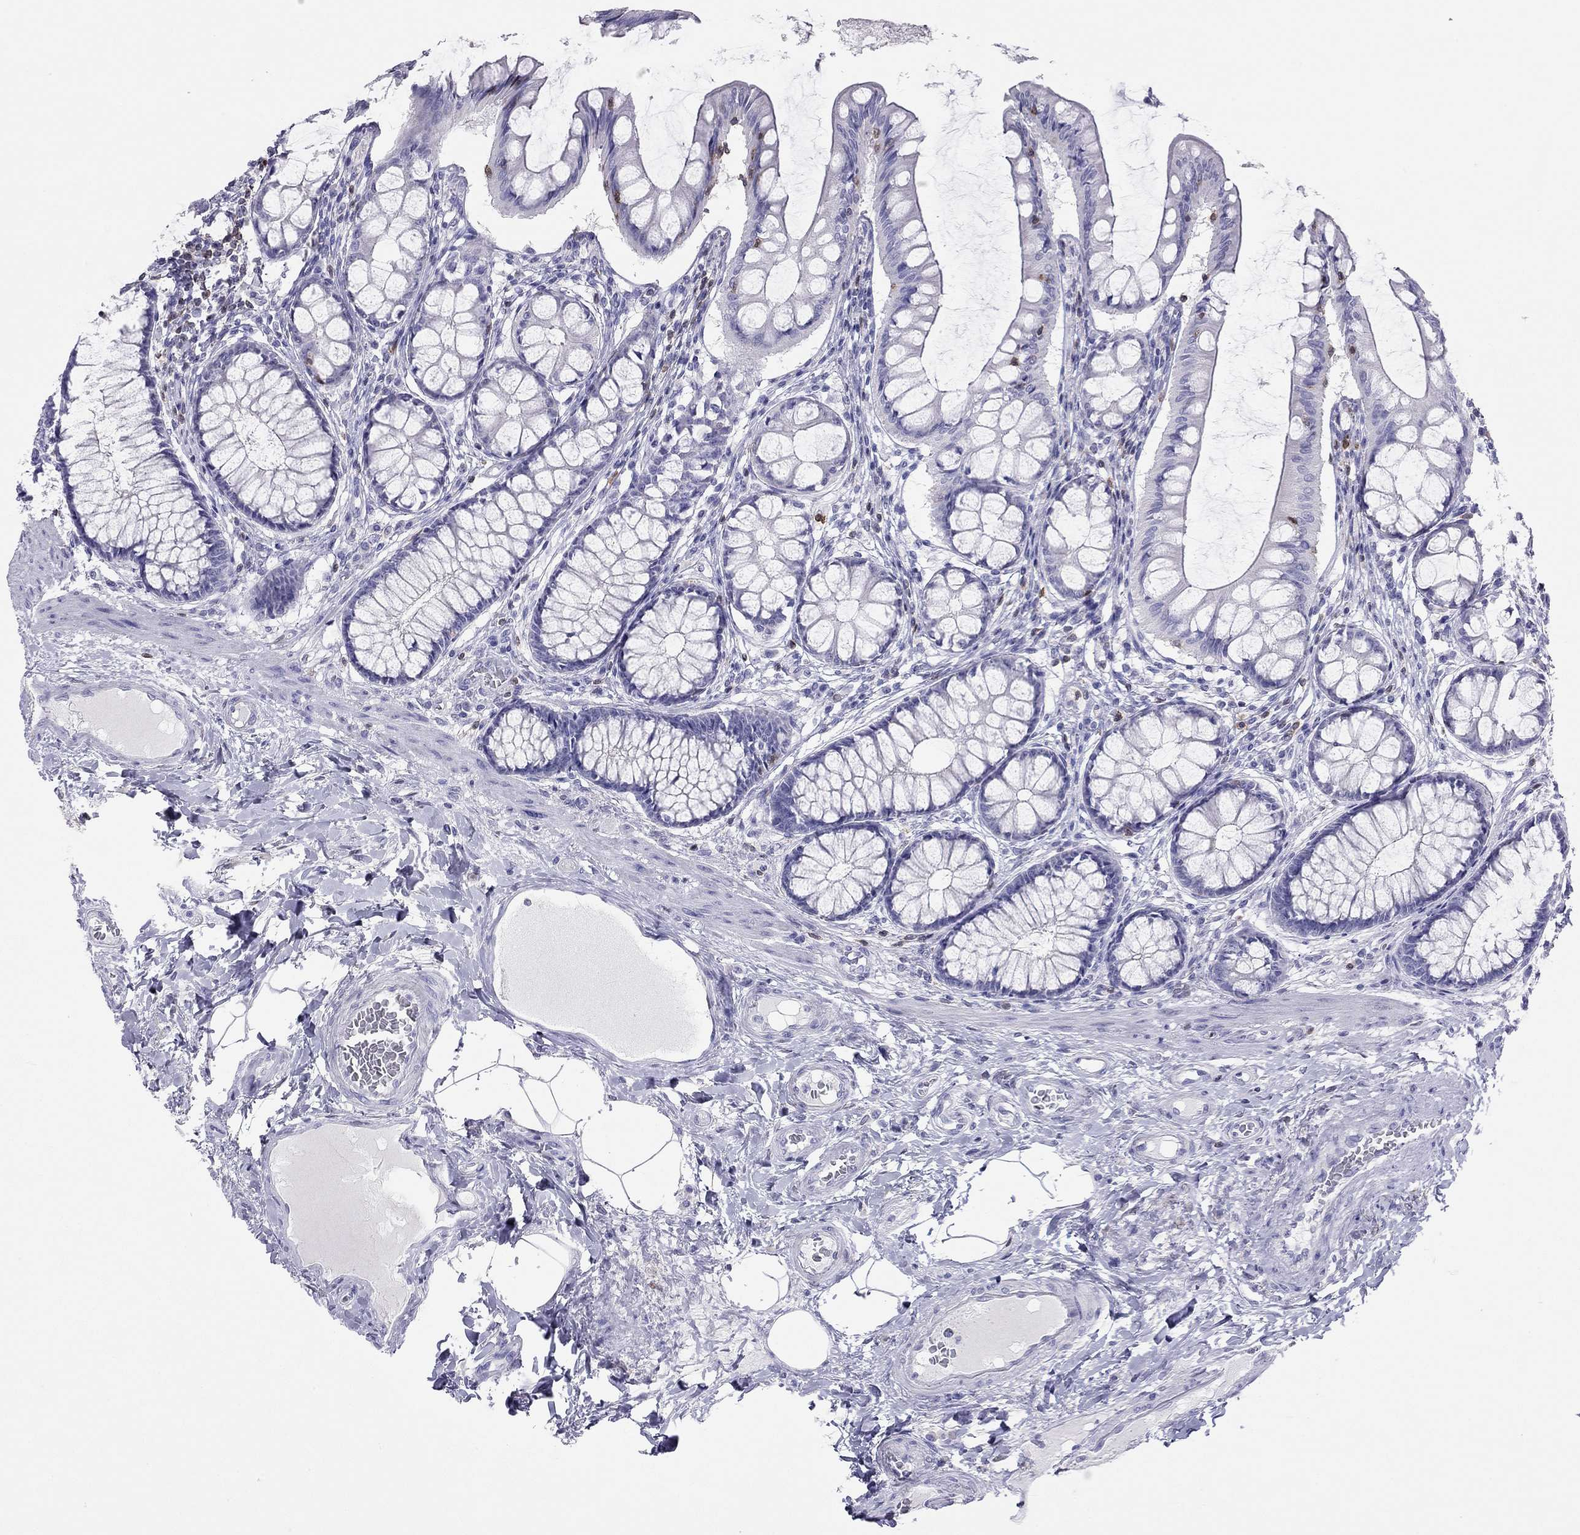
{"staining": {"intensity": "negative", "quantity": "none", "location": "none"}, "tissue": "colon", "cell_type": "Endothelial cells", "image_type": "normal", "snomed": [{"axis": "morphology", "description": "Normal tissue, NOS"}, {"axis": "topography", "description": "Colon"}], "caption": "This micrograph is of unremarkable colon stained with IHC to label a protein in brown with the nuclei are counter-stained blue. There is no staining in endothelial cells.", "gene": "SH2D2A", "patient": {"sex": "female", "age": 65}}